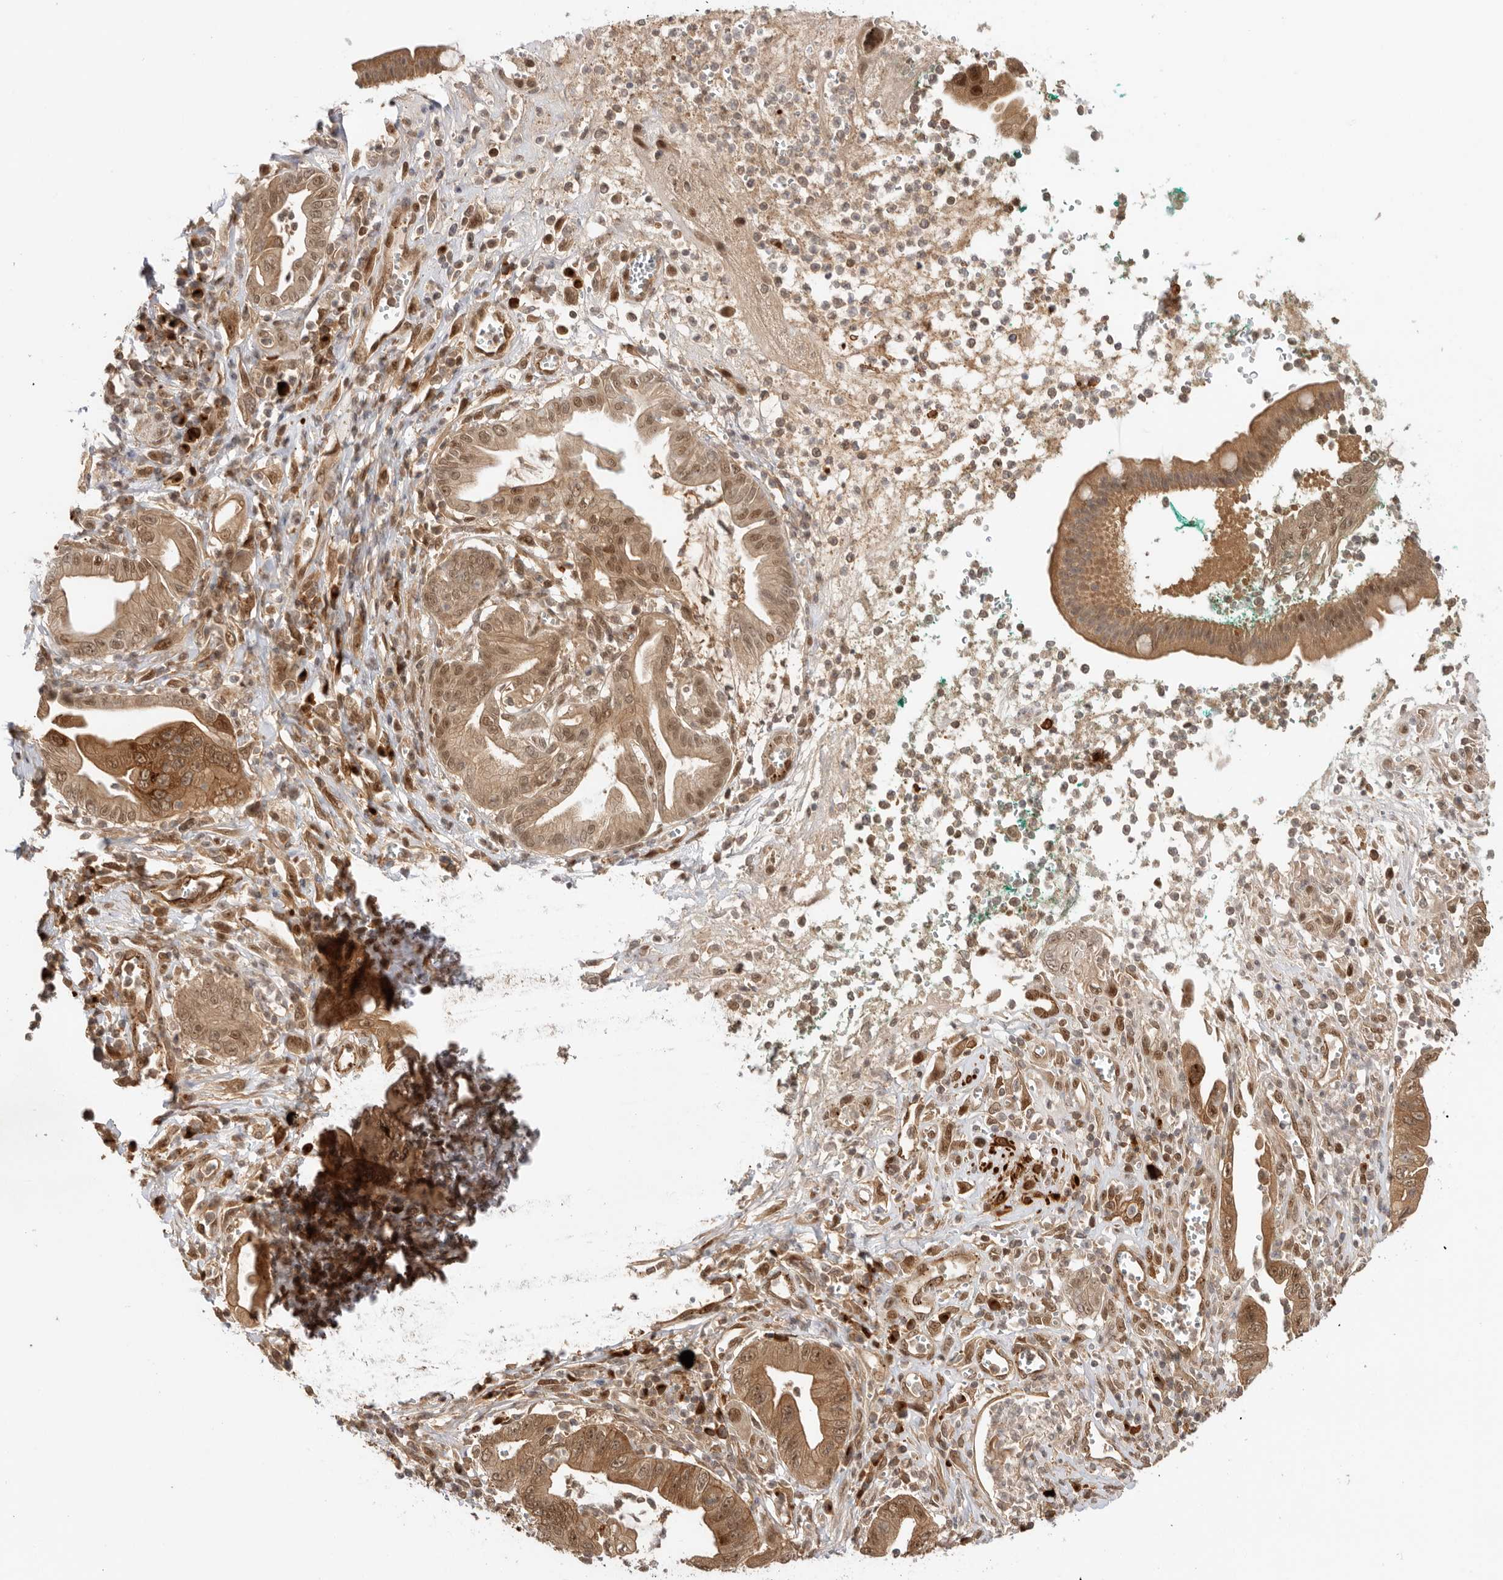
{"staining": {"intensity": "moderate", "quantity": ">75%", "location": "cytoplasmic/membranous,nuclear"}, "tissue": "pancreatic cancer", "cell_type": "Tumor cells", "image_type": "cancer", "snomed": [{"axis": "morphology", "description": "Adenocarcinoma, NOS"}, {"axis": "topography", "description": "Pancreas"}], "caption": "Protein staining of pancreatic cancer tissue exhibits moderate cytoplasmic/membranous and nuclear staining in approximately >75% of tumor cells. The protein of interest is stained brown, and the nuclei are stained in blue (DAB IHC with brightfield microscopy, high magnification).", "gene": "DCAF8", "patient": {"sex": "male", "age": 78}}